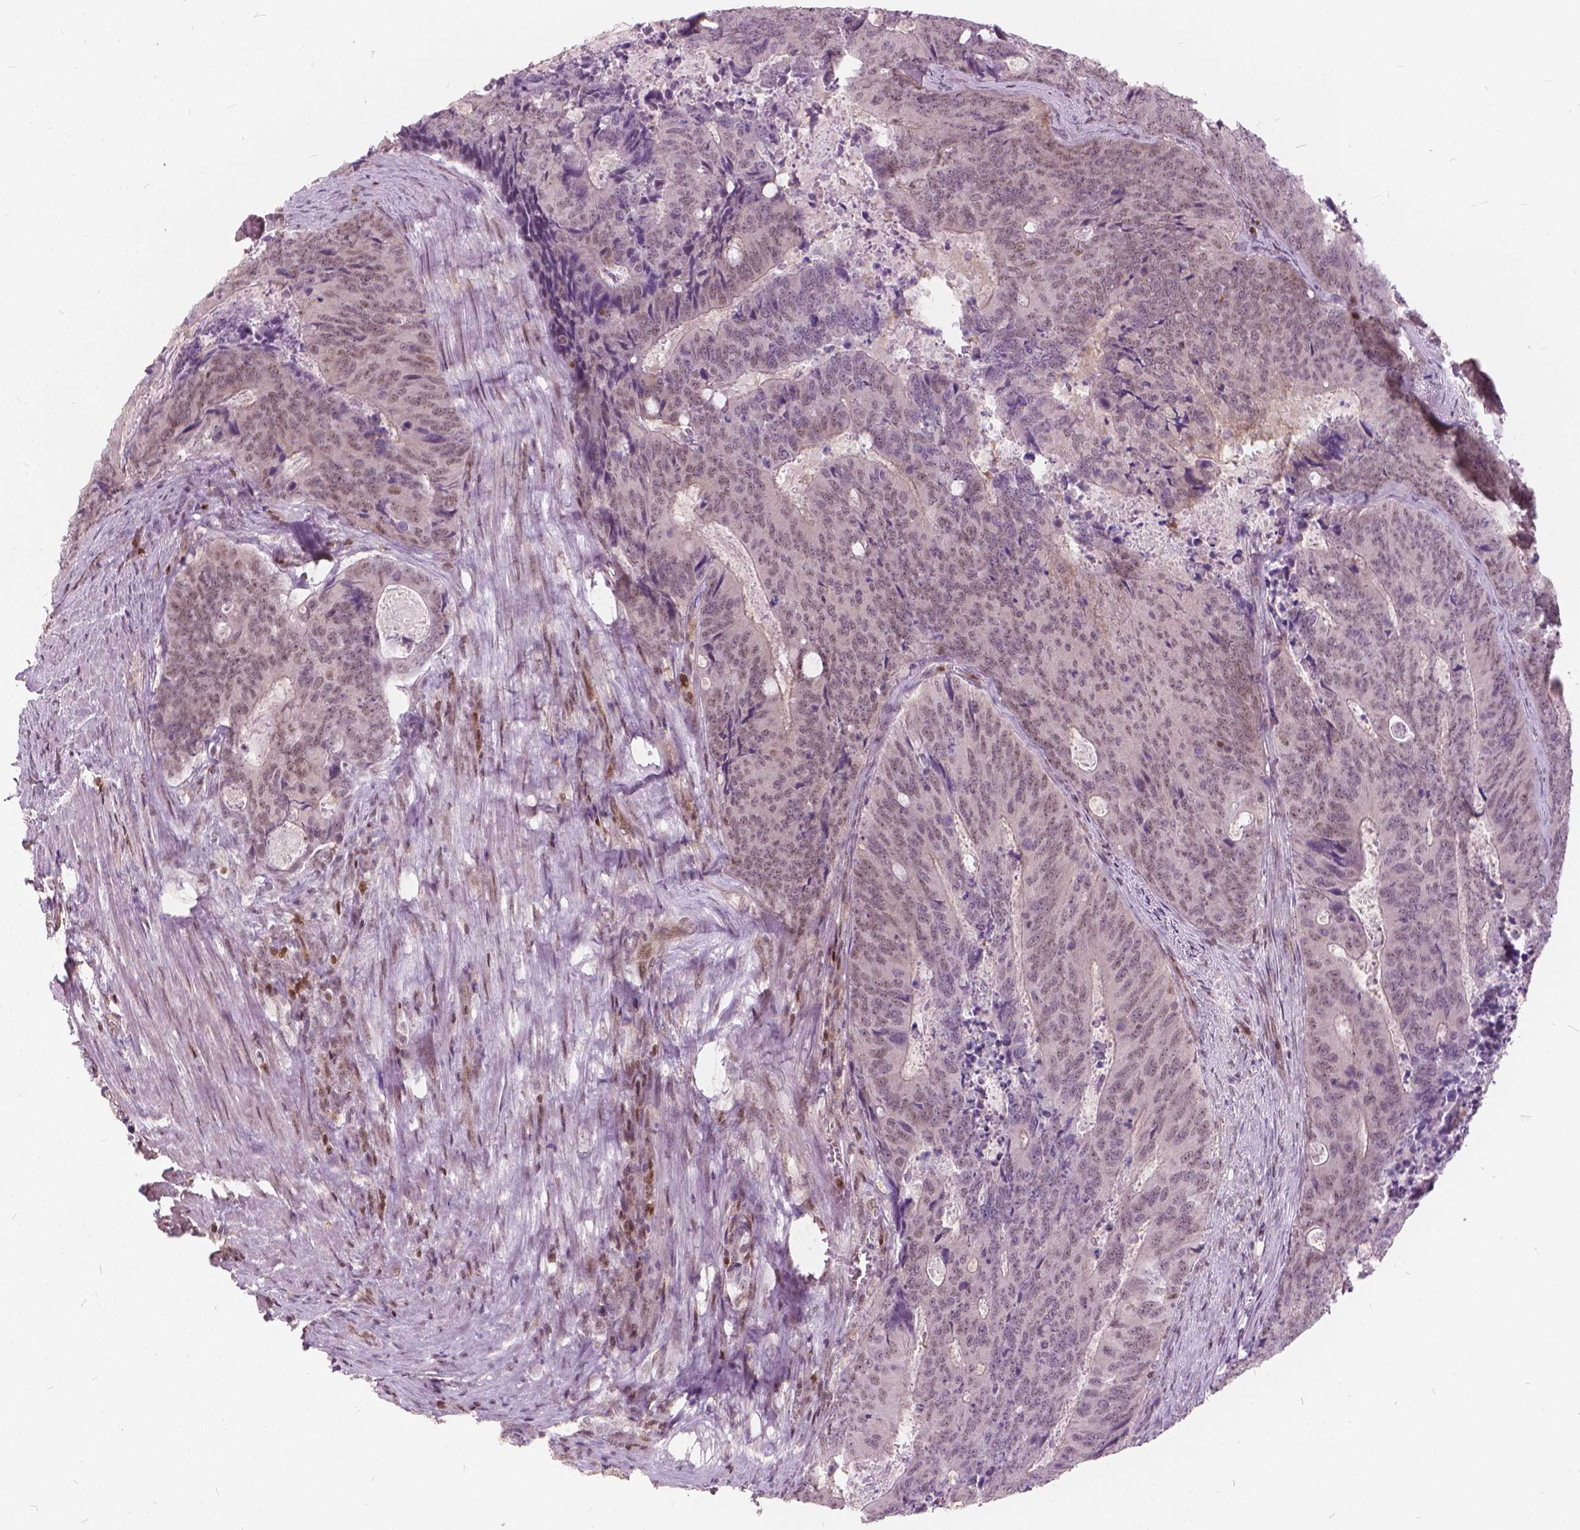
{"staining": {"intensity": "weak", "quantity": "25%-75%", "location": "nuclear"}, "tissue": "colorectal cancer", "cell_type": "Tumor cells", "image_type": "cancer", "snomed": [{"axis": "morphology", "description": "Adenocarcinoma, NOS"}, {"axis": "topography", "description": "Colon"}], "caption": "DAB (3,3'-diaminobenzidine) immunohistochemical staining of colorectal cancer exhibits weak nuclear protein staining in approximately 25%-75% of tumor cells.", "gene": "STAT5B", "patient": {"sex": "male", "age": 67}}